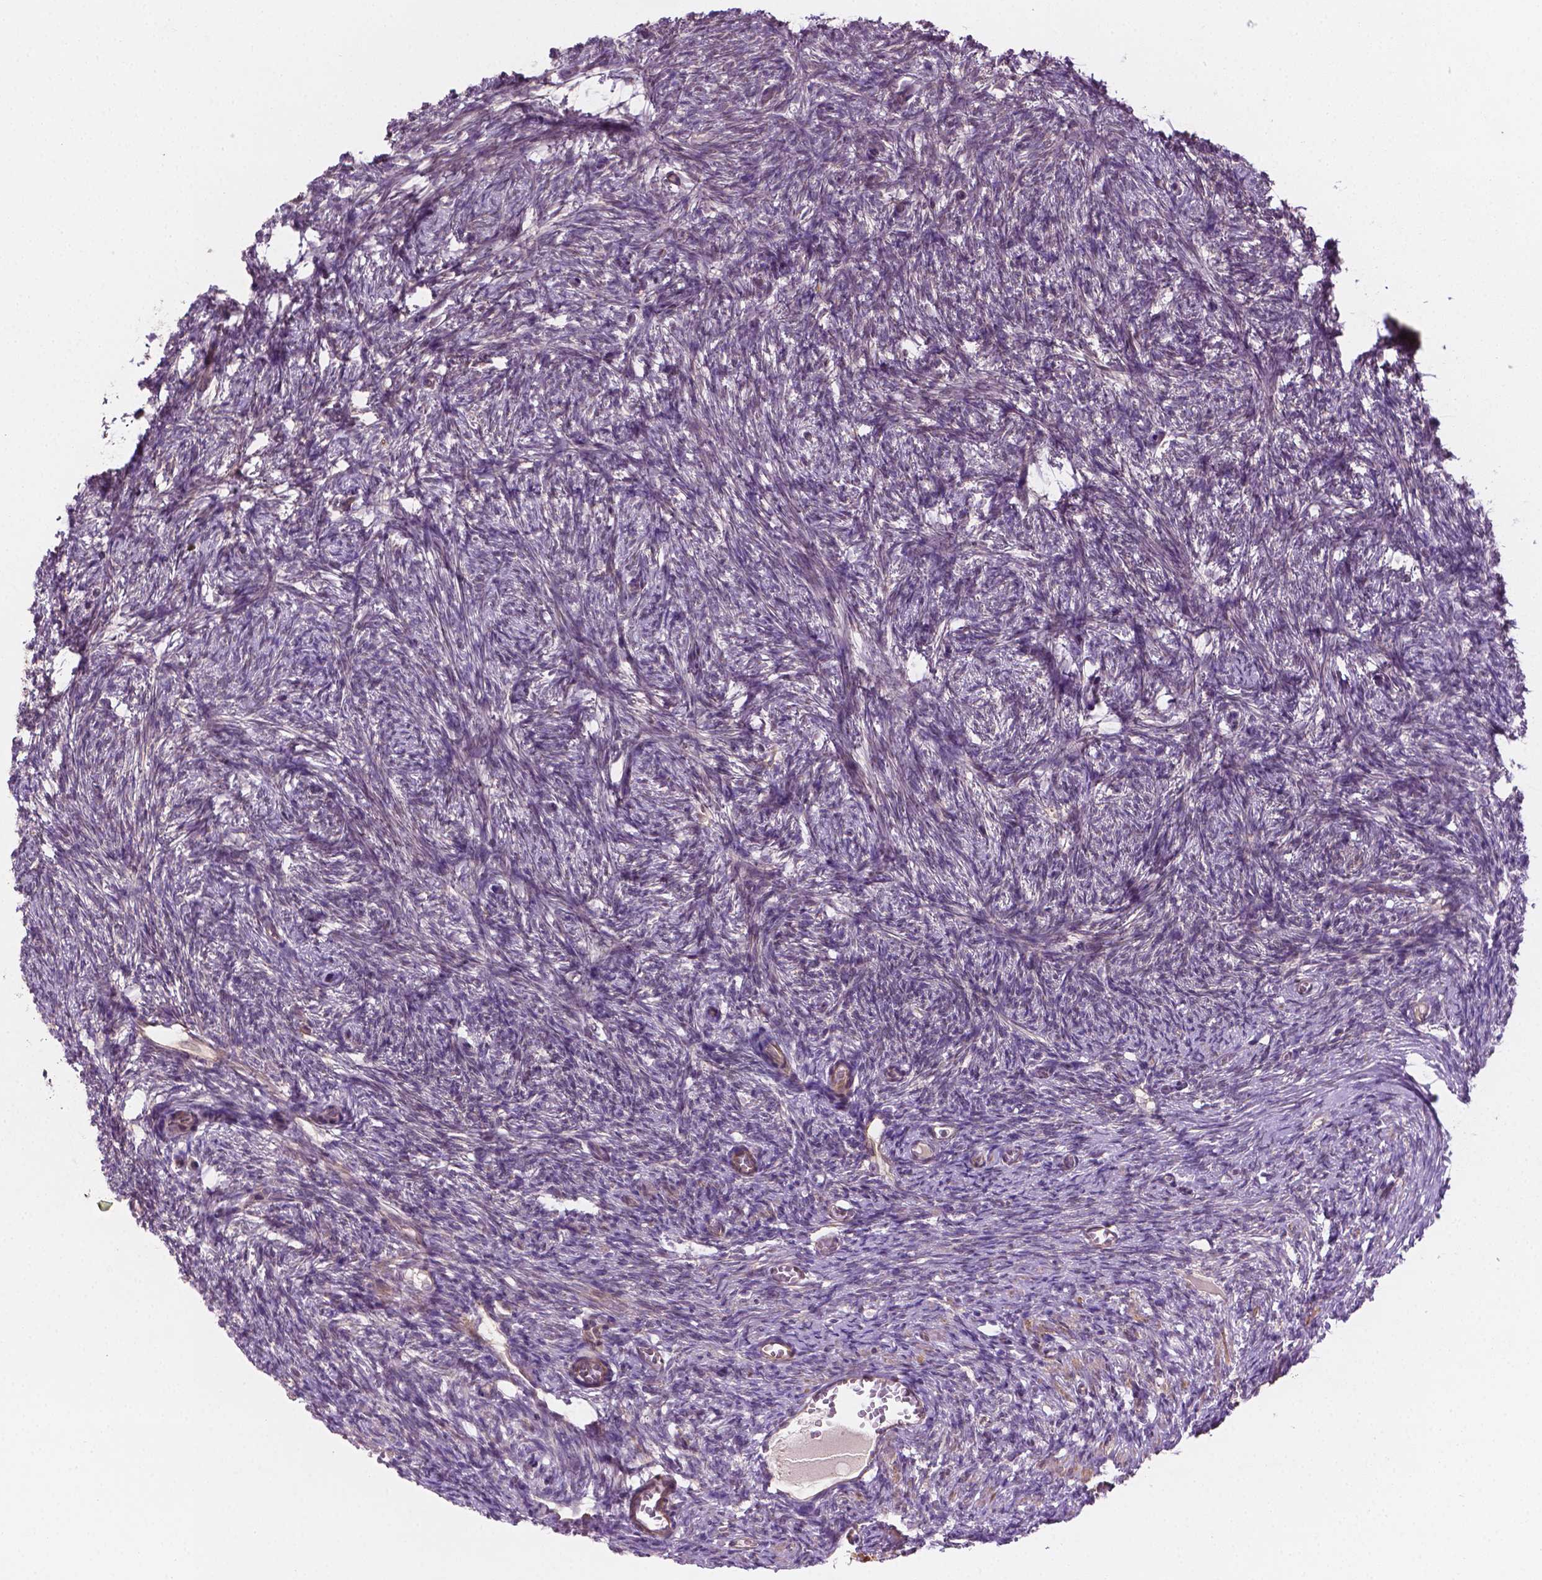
{"staining": {"intensity": "negative", "quantity": "none", "location": "none"}, "tissue": "ovary", "cell_type": "Ovarian stroma cells", "image_type": "normal", "snomed": [{"axis": "morphology", "description": "Normal tissue, NOS"}, {"axis": "topography", "description": "Ovary"}], "caption": "IHC micrograph of benign ovary: ovary stained with DAB (3,3'-diaminobenzidine) shows no significant protein expression in ovarian stroma cells. The staining is performed using DAB brown chromogen with nuclei counter-stained in using hematoxylin.", "gene": "TCHP", "patient": {"sex": "female", "age": 46}}